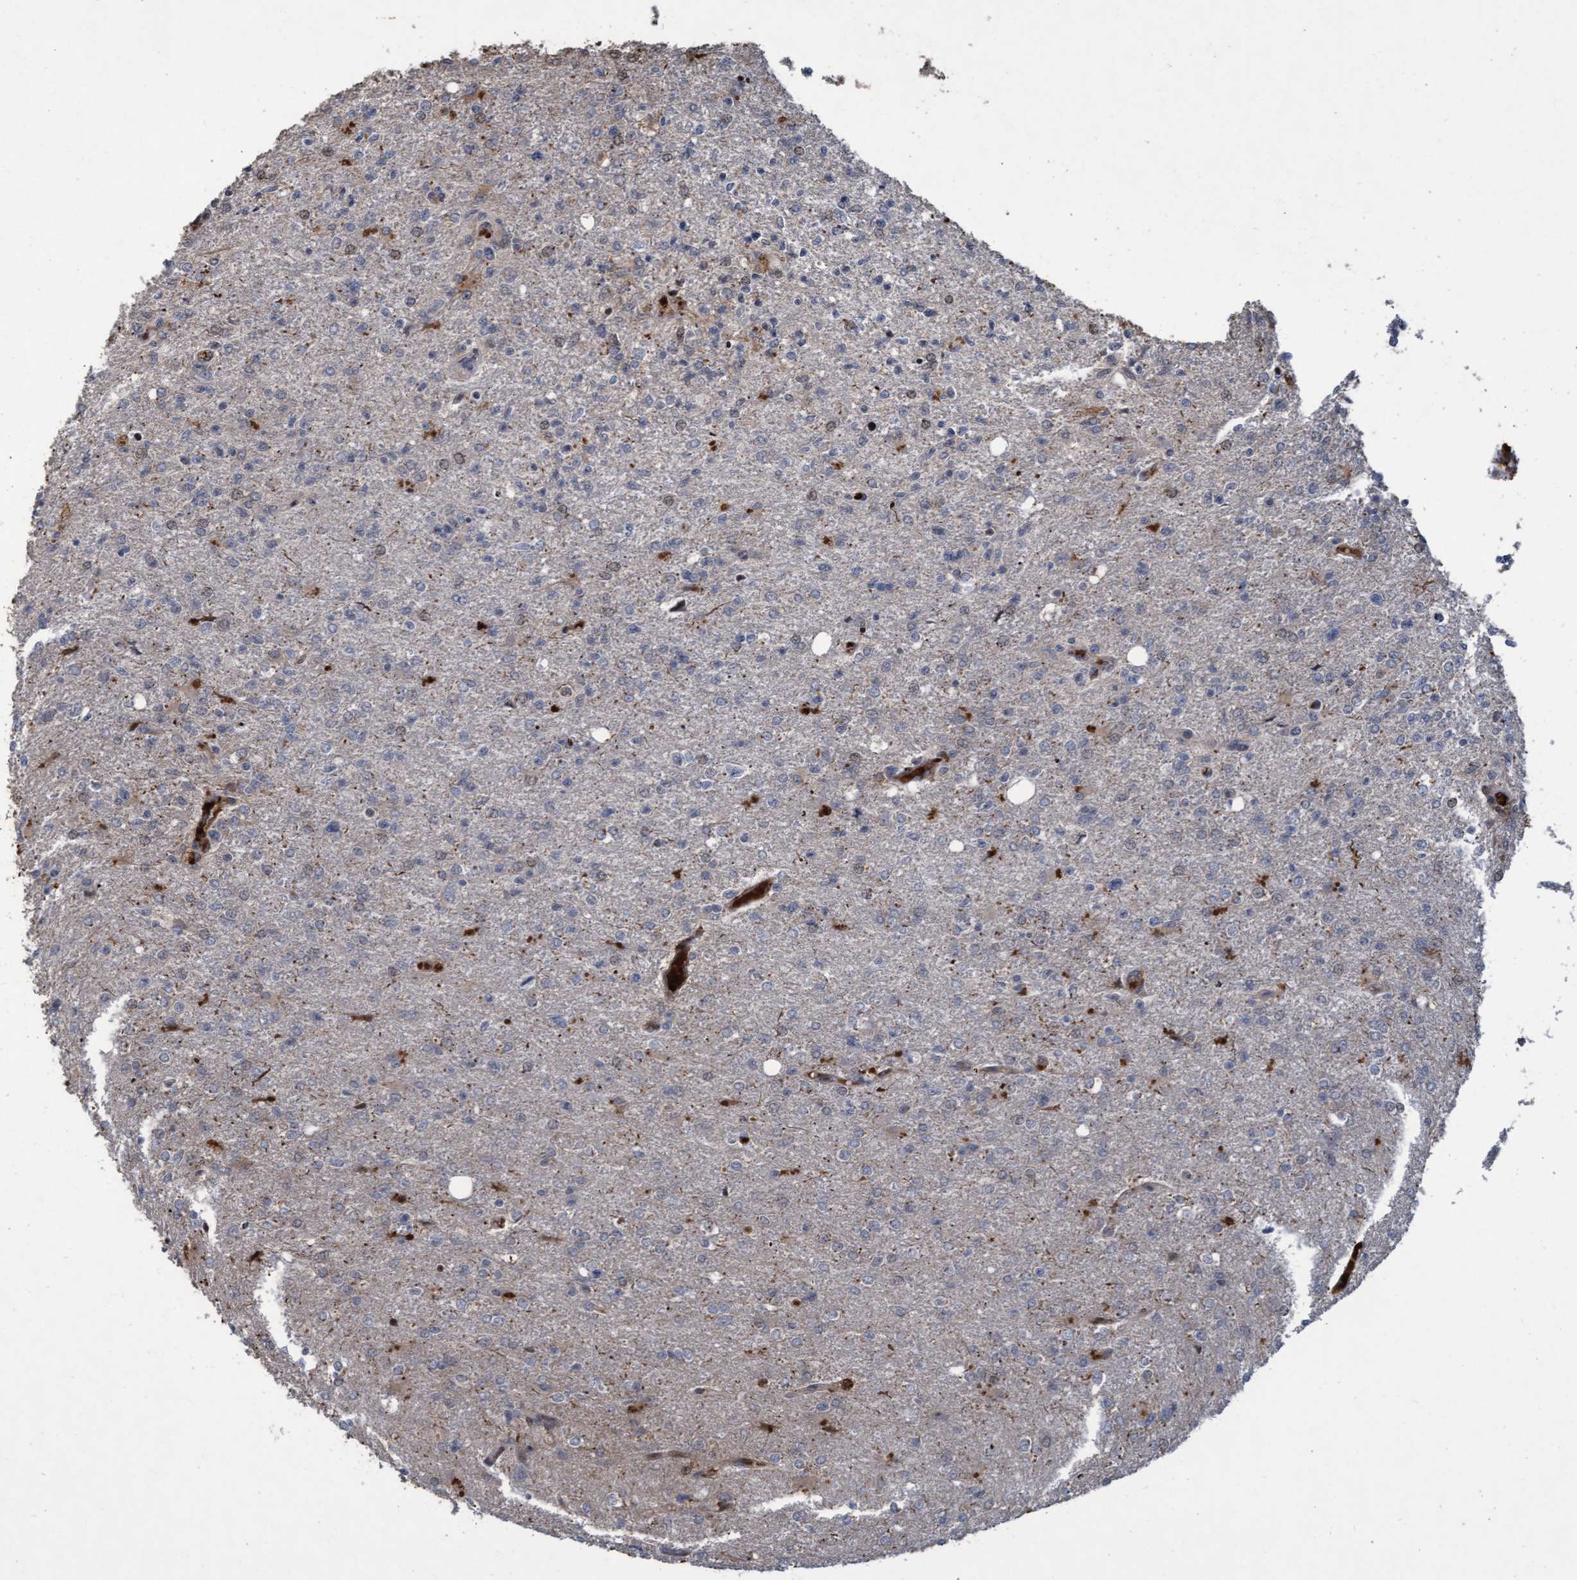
{"staining": {"intensity": "negative", "quantity": "none", "location": "none"}, "tissue": "glioma", "cell_type": "Tumor cells", "image_type": "cancer", "snomed": [{"axis": "morphology", "description": "Glioma, malignant, High grade"}, {"axis": "topography", "description": "Cerebral cortex"}], "caption": "Tumor cells are negative for brown protein staining in malignant glioma (high-grade).", "gene": "KCNC2", "patient": {"sex": "male", "age": 76}}